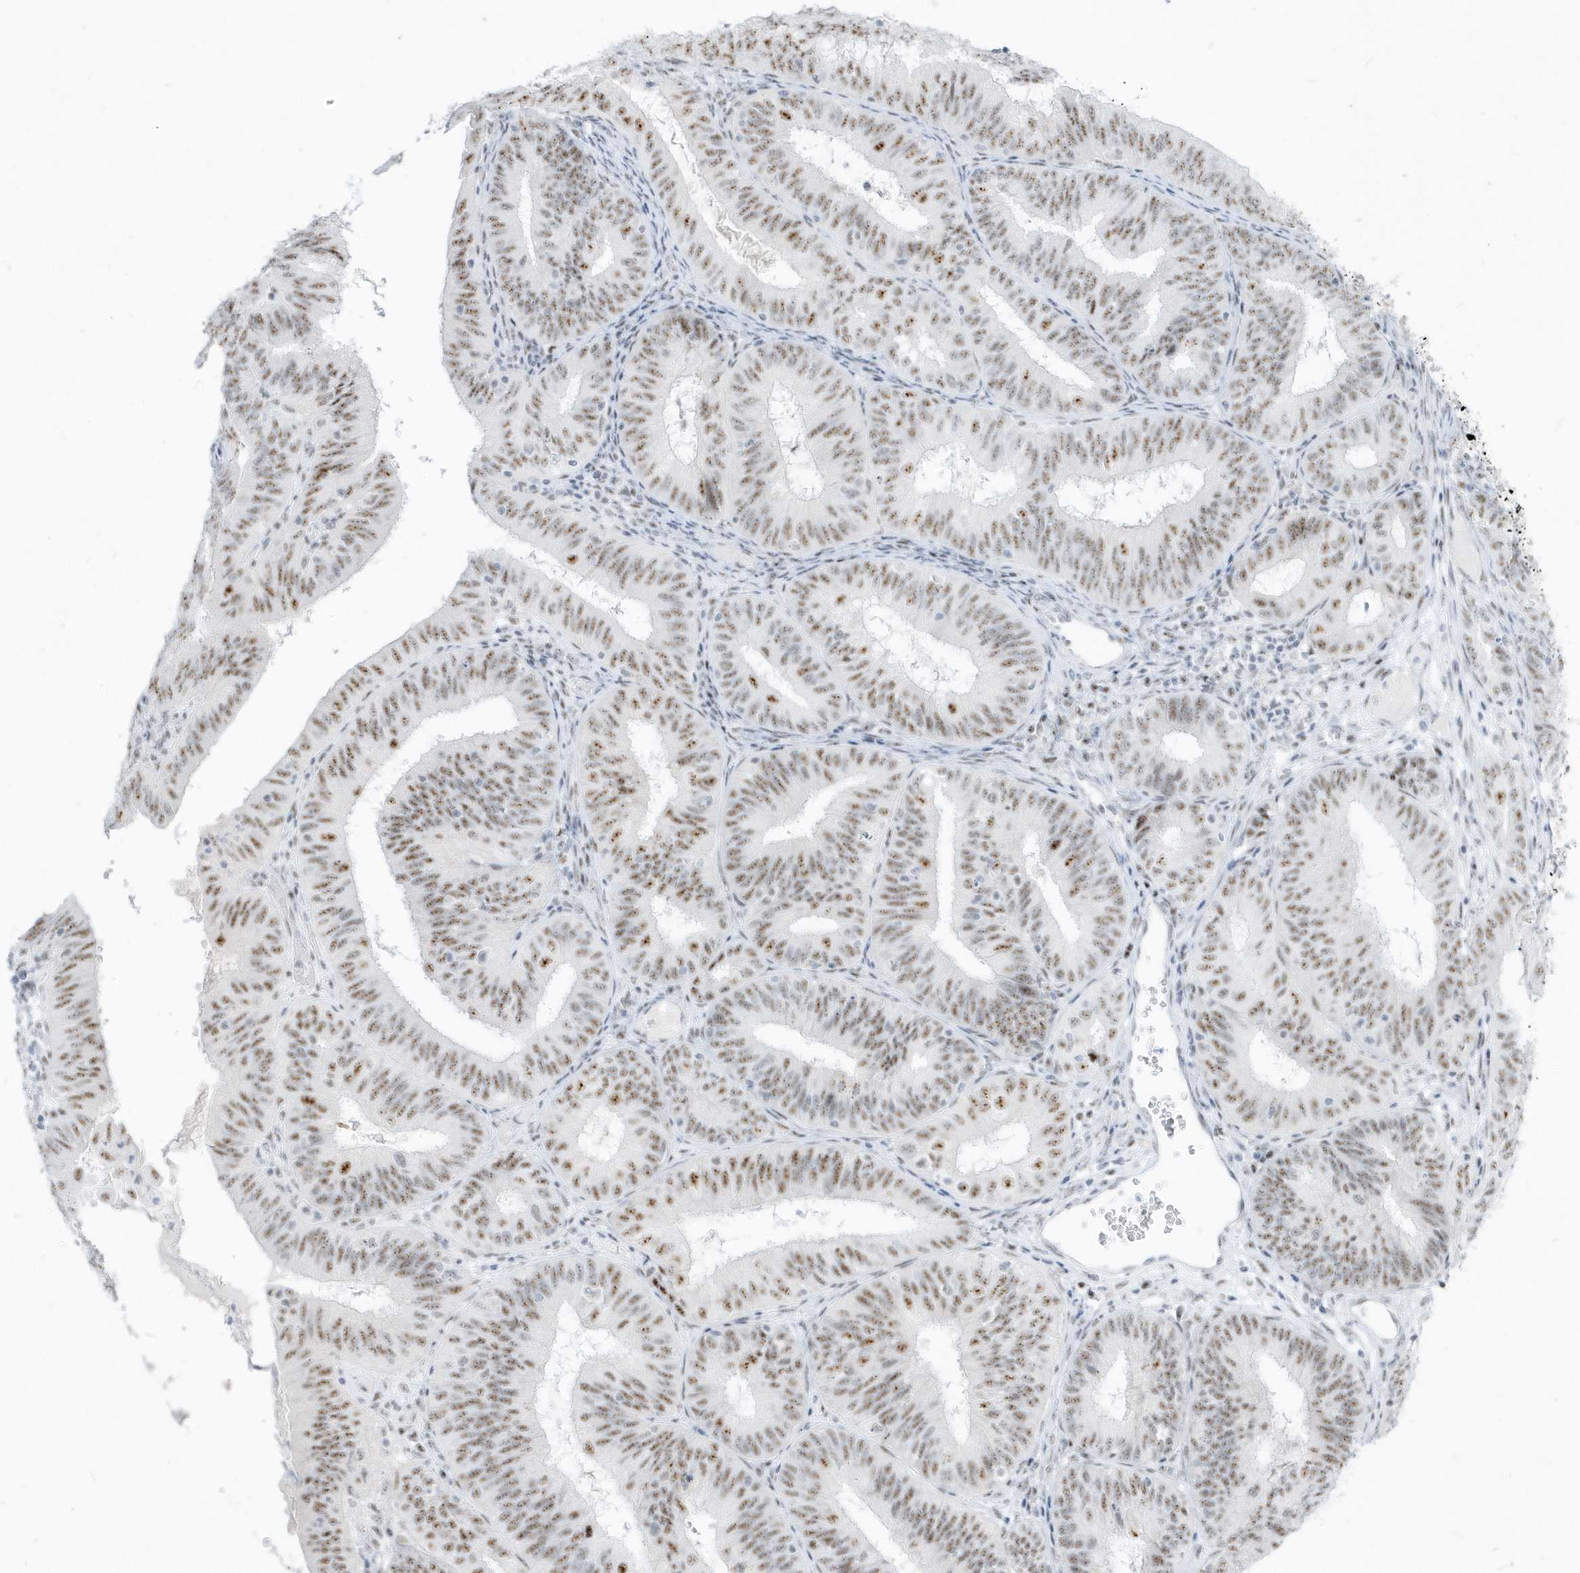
{"staining": {"intensity": "moderate", "quantity": ">75%", "location": "nuclear"}, "tissue": "endometrial cancer", "cell_type": "Tumor cells", "image_type": "cancer", "snomed": [{"axis": "morphology", "description": "Adenocarcinoma, NOS"}, {"axis": "topography", "description": "Endometrium"}], "caption": "IHC (DAB) staining of endometrial cancer shows moderate nuclear protein positivity in approximately >75% of tumor cells.", "gene": "PLEKHN1", "patient": {"sex": "female", "age": 51}}